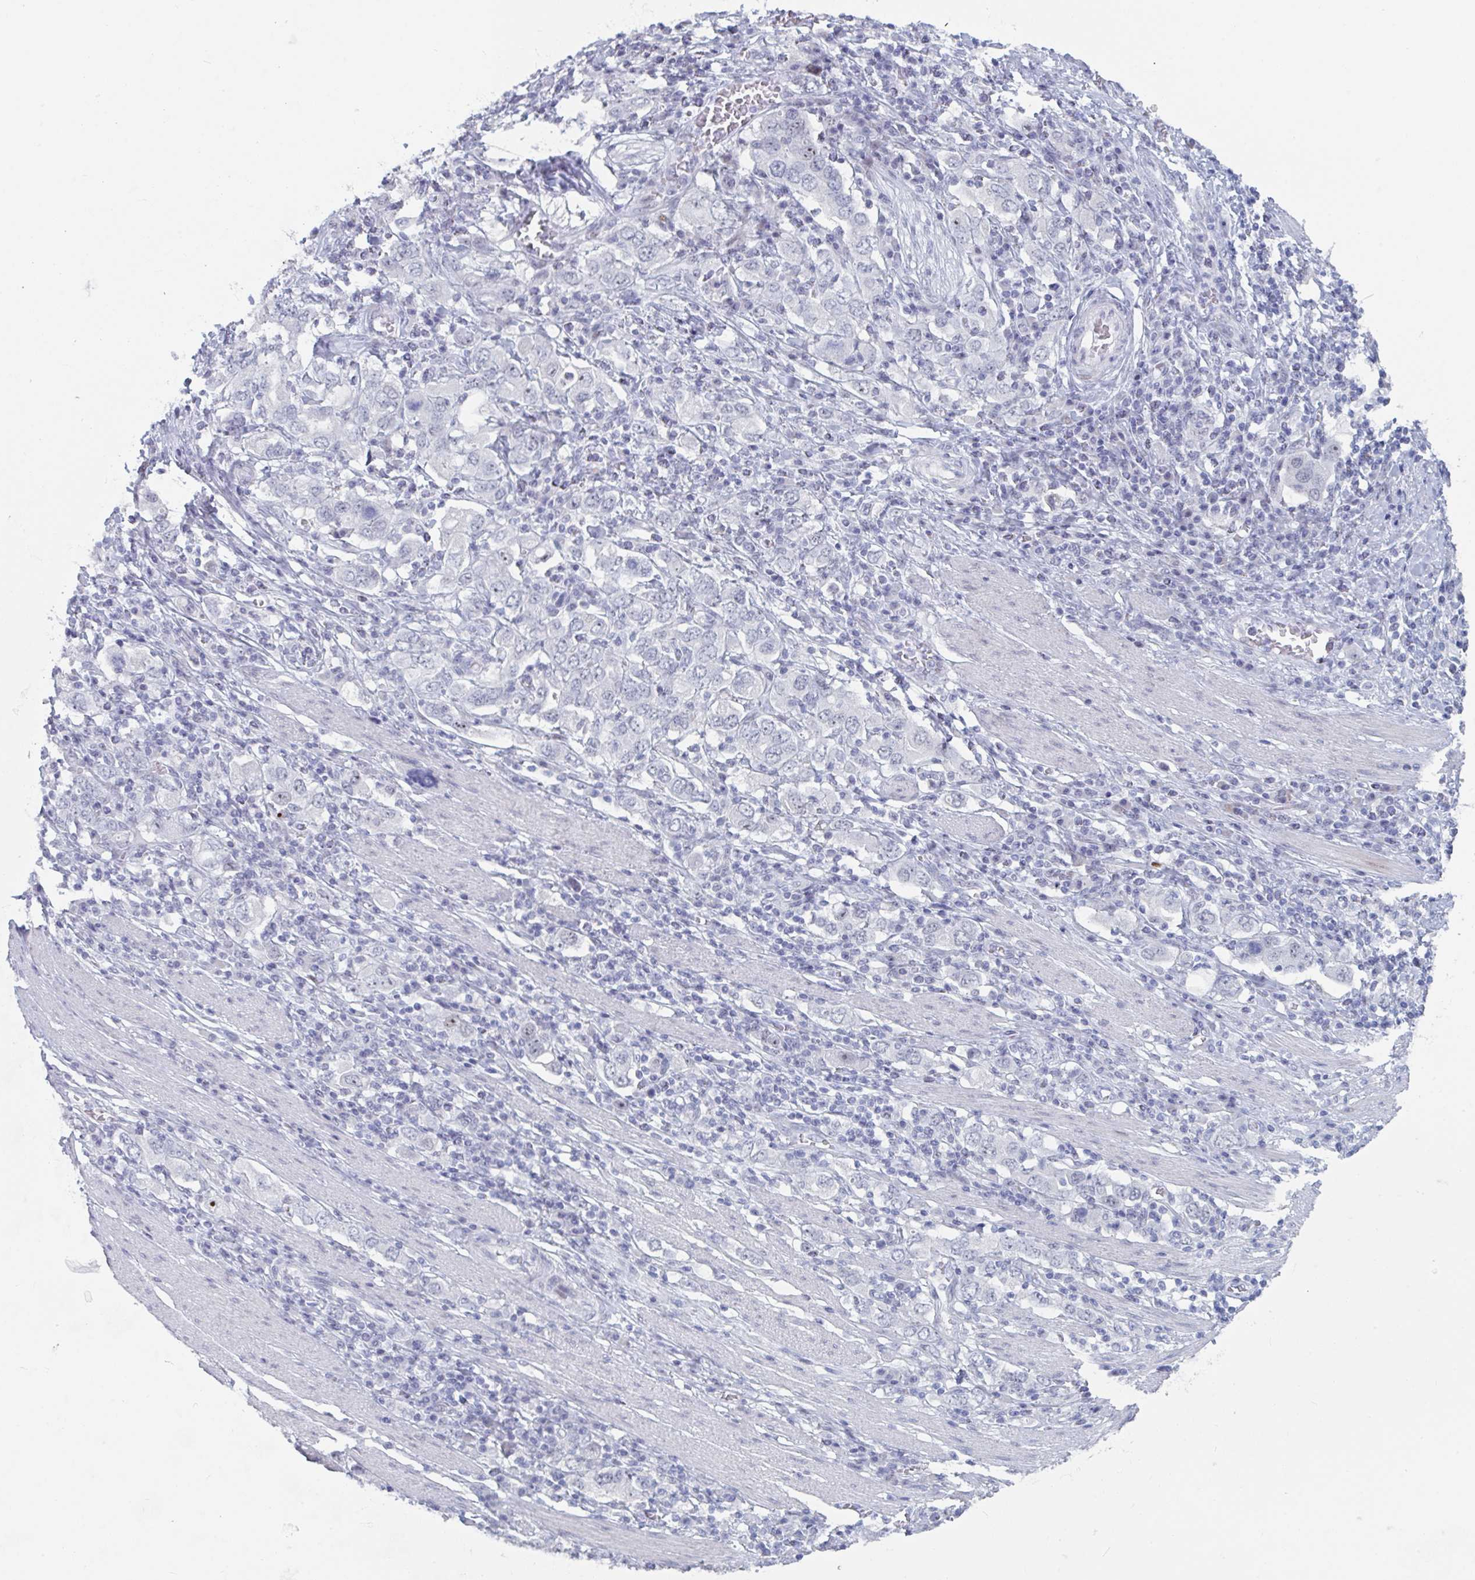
{"staining": {"intensity": "negative", "quantity": "none", "location": "none"}, "tissue": "stomach cancer", "cell_type": "Tumor cells", "image_type": "cancer", "snomed": [{"axis": "morphology", "description": "Adenocarcinoma, NOS"}, {"axis": "topography", "description": "Stomach, upper"}, {"axis": "topography", "description": "Stomach"}], "caption": "The photomicrograph exhibits no staining of tumor cells in stomach cancer.", "gene": "NR1H2", "patient": {"sex": "male", "age": 62}}